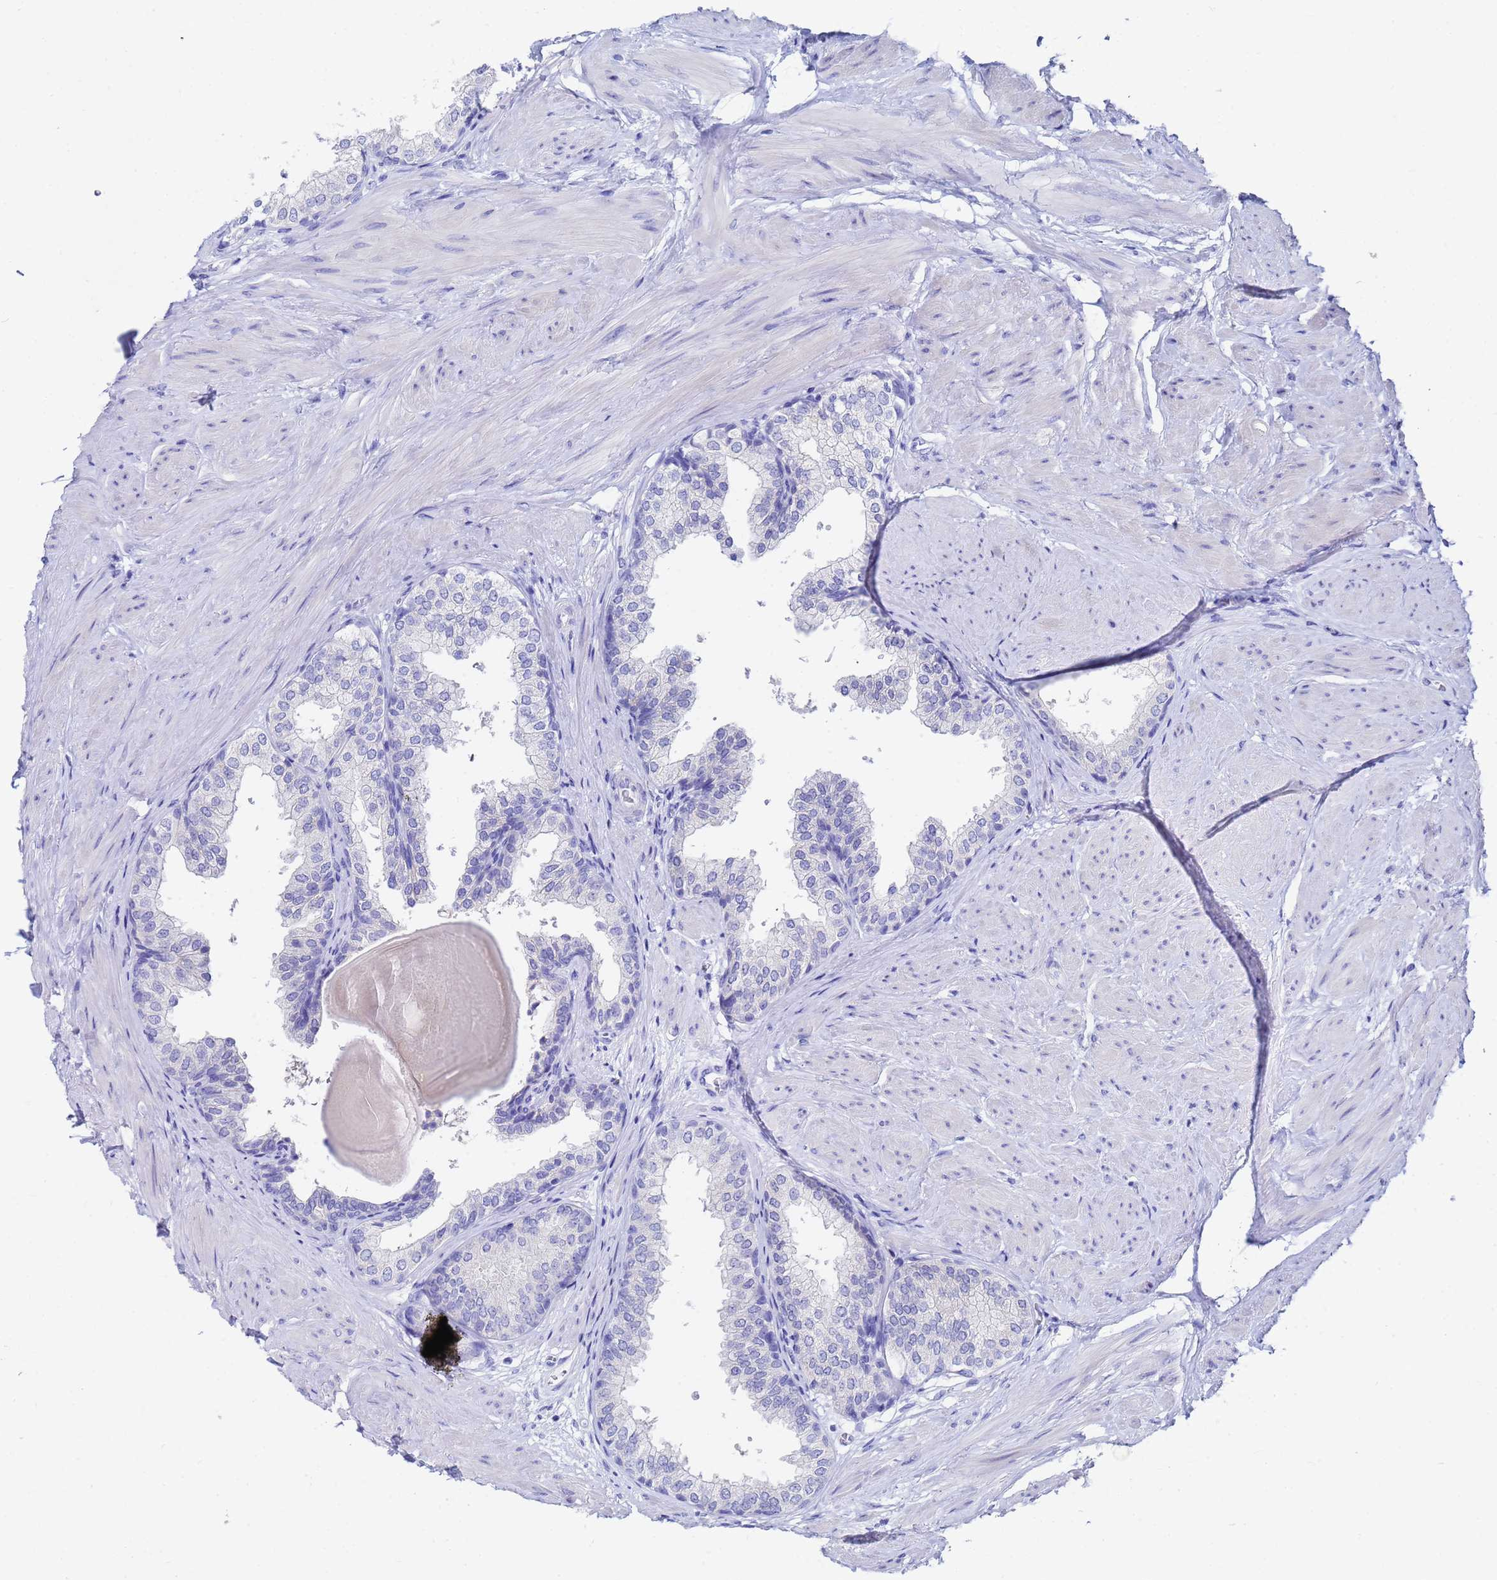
{"staining": {"intensity": "negative", "quantity": "none", "location": "none"}, "tissue": "prostate", "cell_type": "Glandular cells", "image_type": "normal", "snomed": [{"axis": "morphology", "description": "Normal tissue, NOS"}, {"axis": "topography", "description": "Prostate"}], "caption": "IHC image of unremarkable prostate: prostate stained with DAB (3,3'-diaminobenzidine) shows no significant protein expression in glandular cells.", "gene": "C2orf72", "patient": {"sex": "male", "age": 48}}